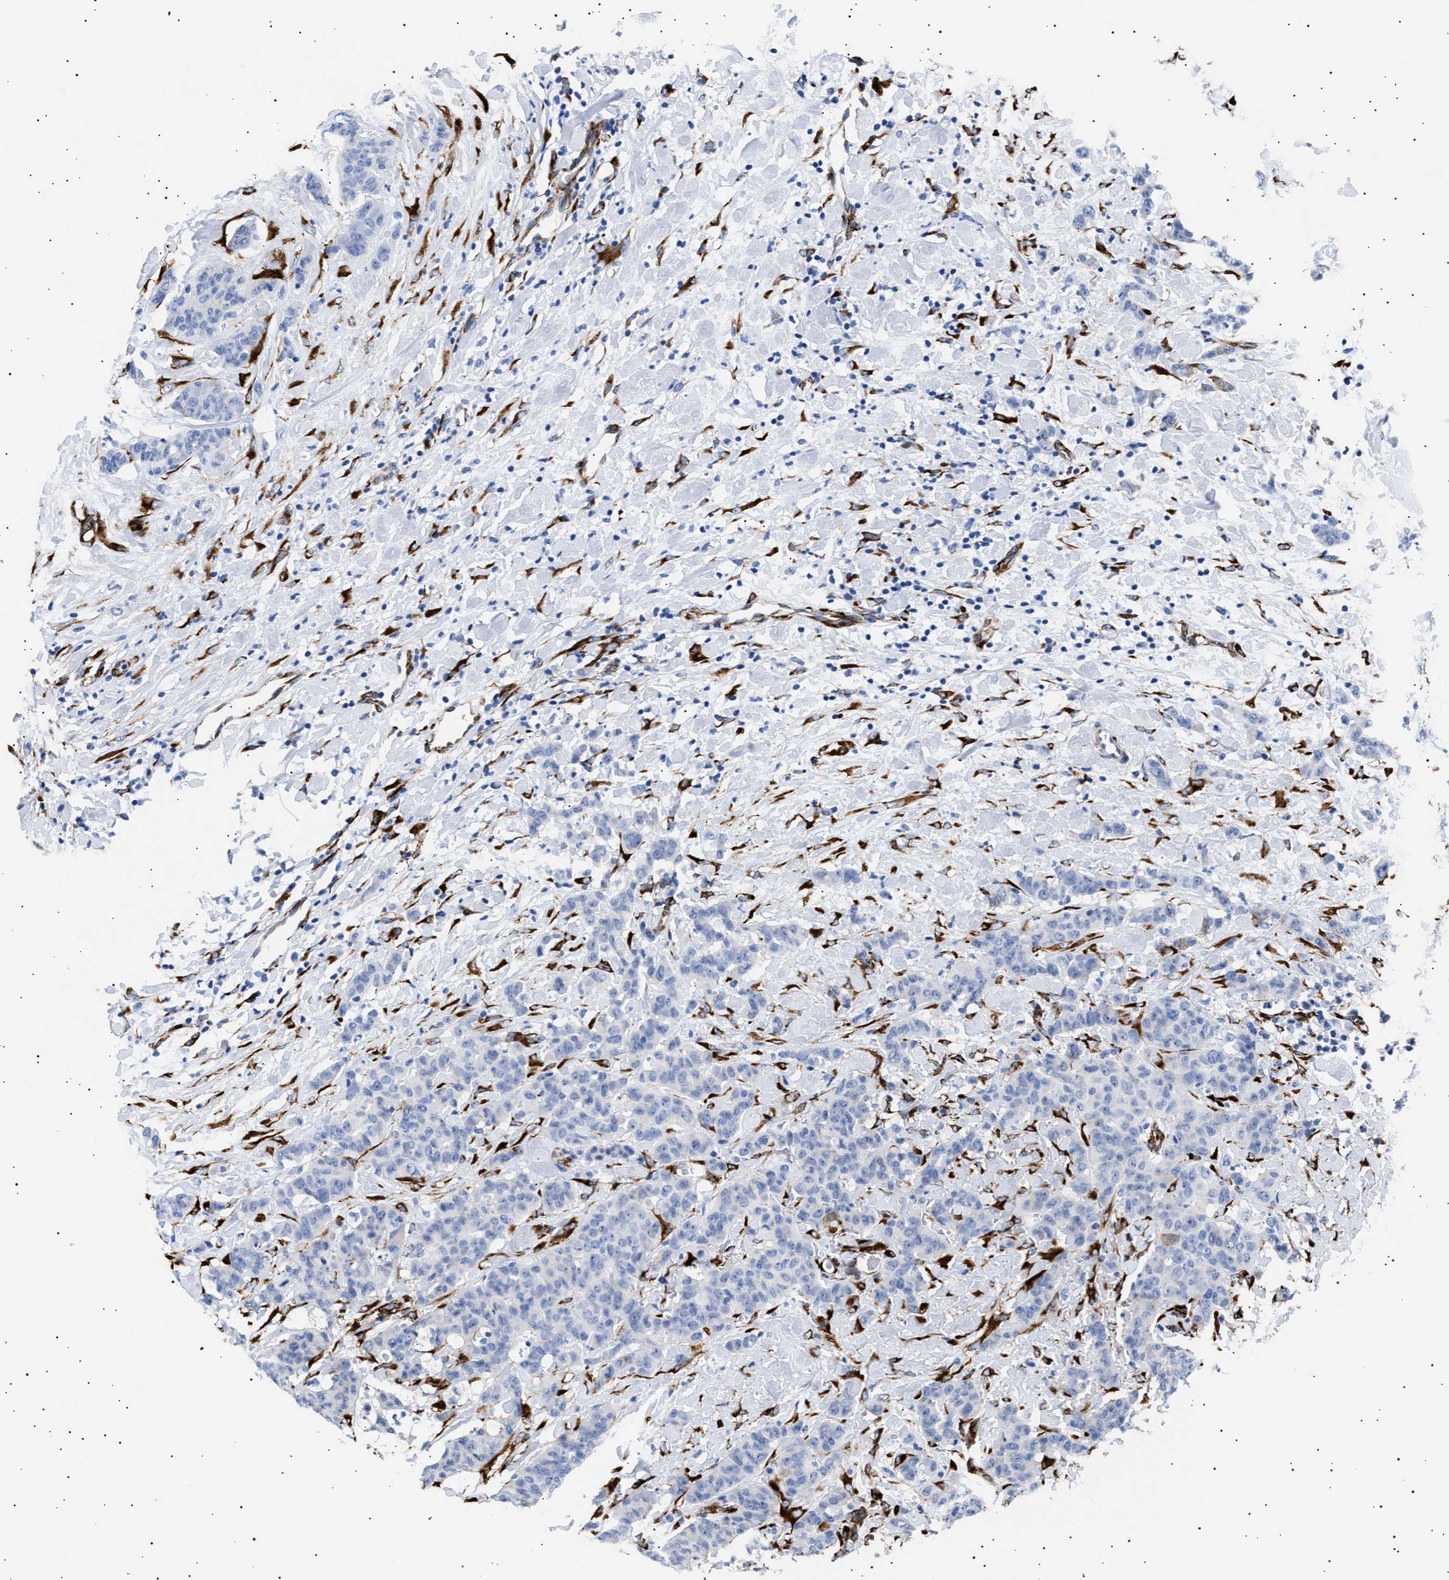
{"staining": {"intensity": "negative", "quantity": "none", "location": "none"}, "tissue": "breast cancer", "cell_type": "Tumor cells", "image_type": "cancer", "snomed": [{"axis": "morphology", "description": "Normal tissue, NOS"}, {"axis": "morphology", "description": "Duct carcinoma"}, {"axis": "topography", "description": "Breast"}], "caption": "Protein analysis of intraductal carcinoma (breast) demonstrates no significant positivity in tumor cells. Brightfield microscopy of immunohistochemistry (IHC) stained with DAB (3,3'-diaminobenzidine) (brown) and hematoxylin (blue), captured at high magnification.", "gene": "HEMGN", "patient": {"sex": "female", "age": 40}}